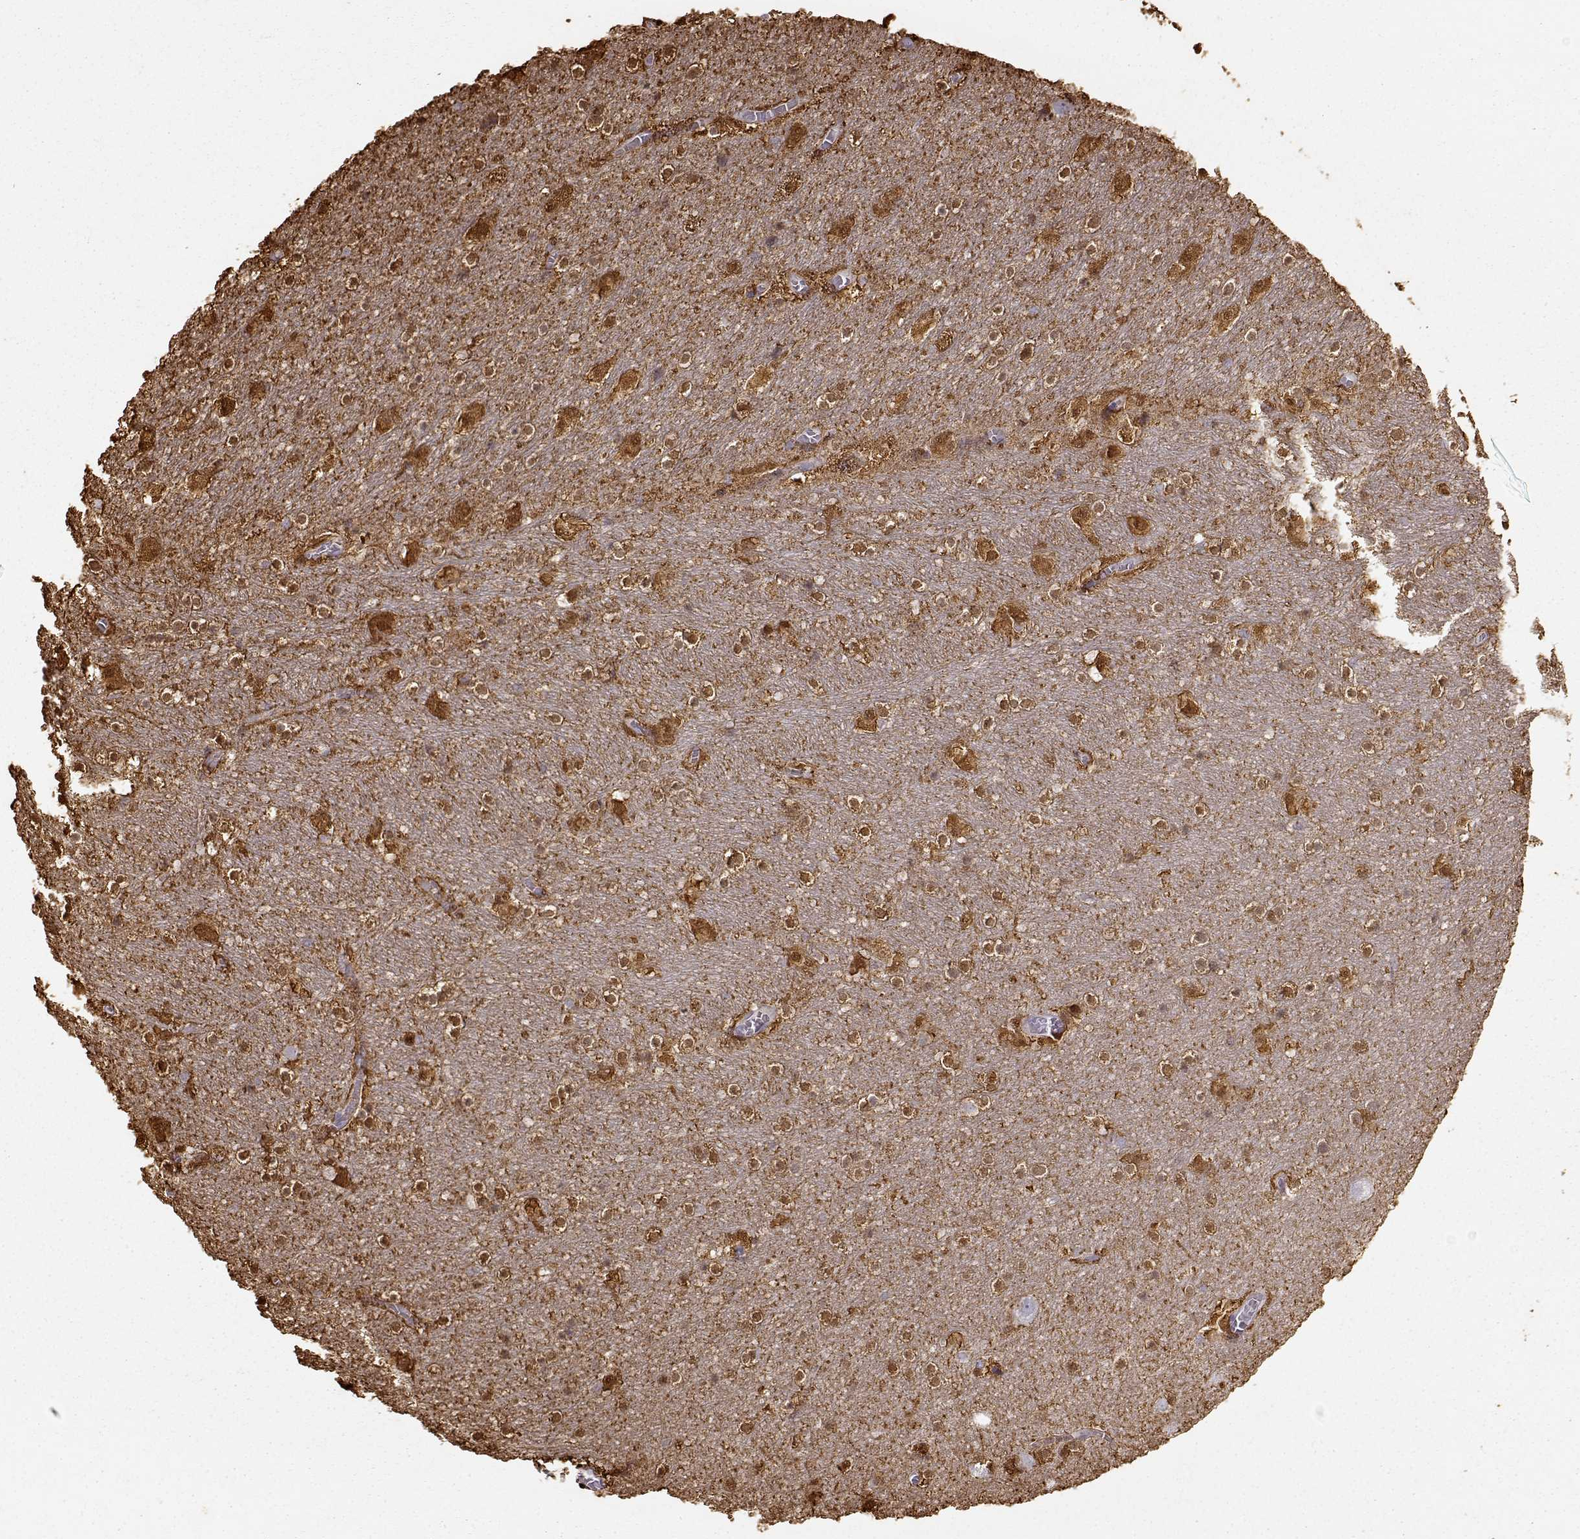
{"staining": {"intensity": "strong", "quantity": ">75%", "location": "cytoplasmic/membranous,nuclear"}, "tissue": "hippocampus", "cell_type": "Glial cells", "image_type": "normal", "snomed": [{"axis": "morphology", "description": "Normal tissue, NOS"}, {"axis": "topography", "description": "Hippocampus"}], "caption": "A high amount of strong cytoplasmic/membranous,nuclear expression is seen in approximately >75% of glial cells in normal hippocampus. (DAB (3,3'-diaminobenzidine) IHC with brightfield microscopy, high magnification).", "gene": "S100B", "patient": {"sex": "male", "age": 45}}